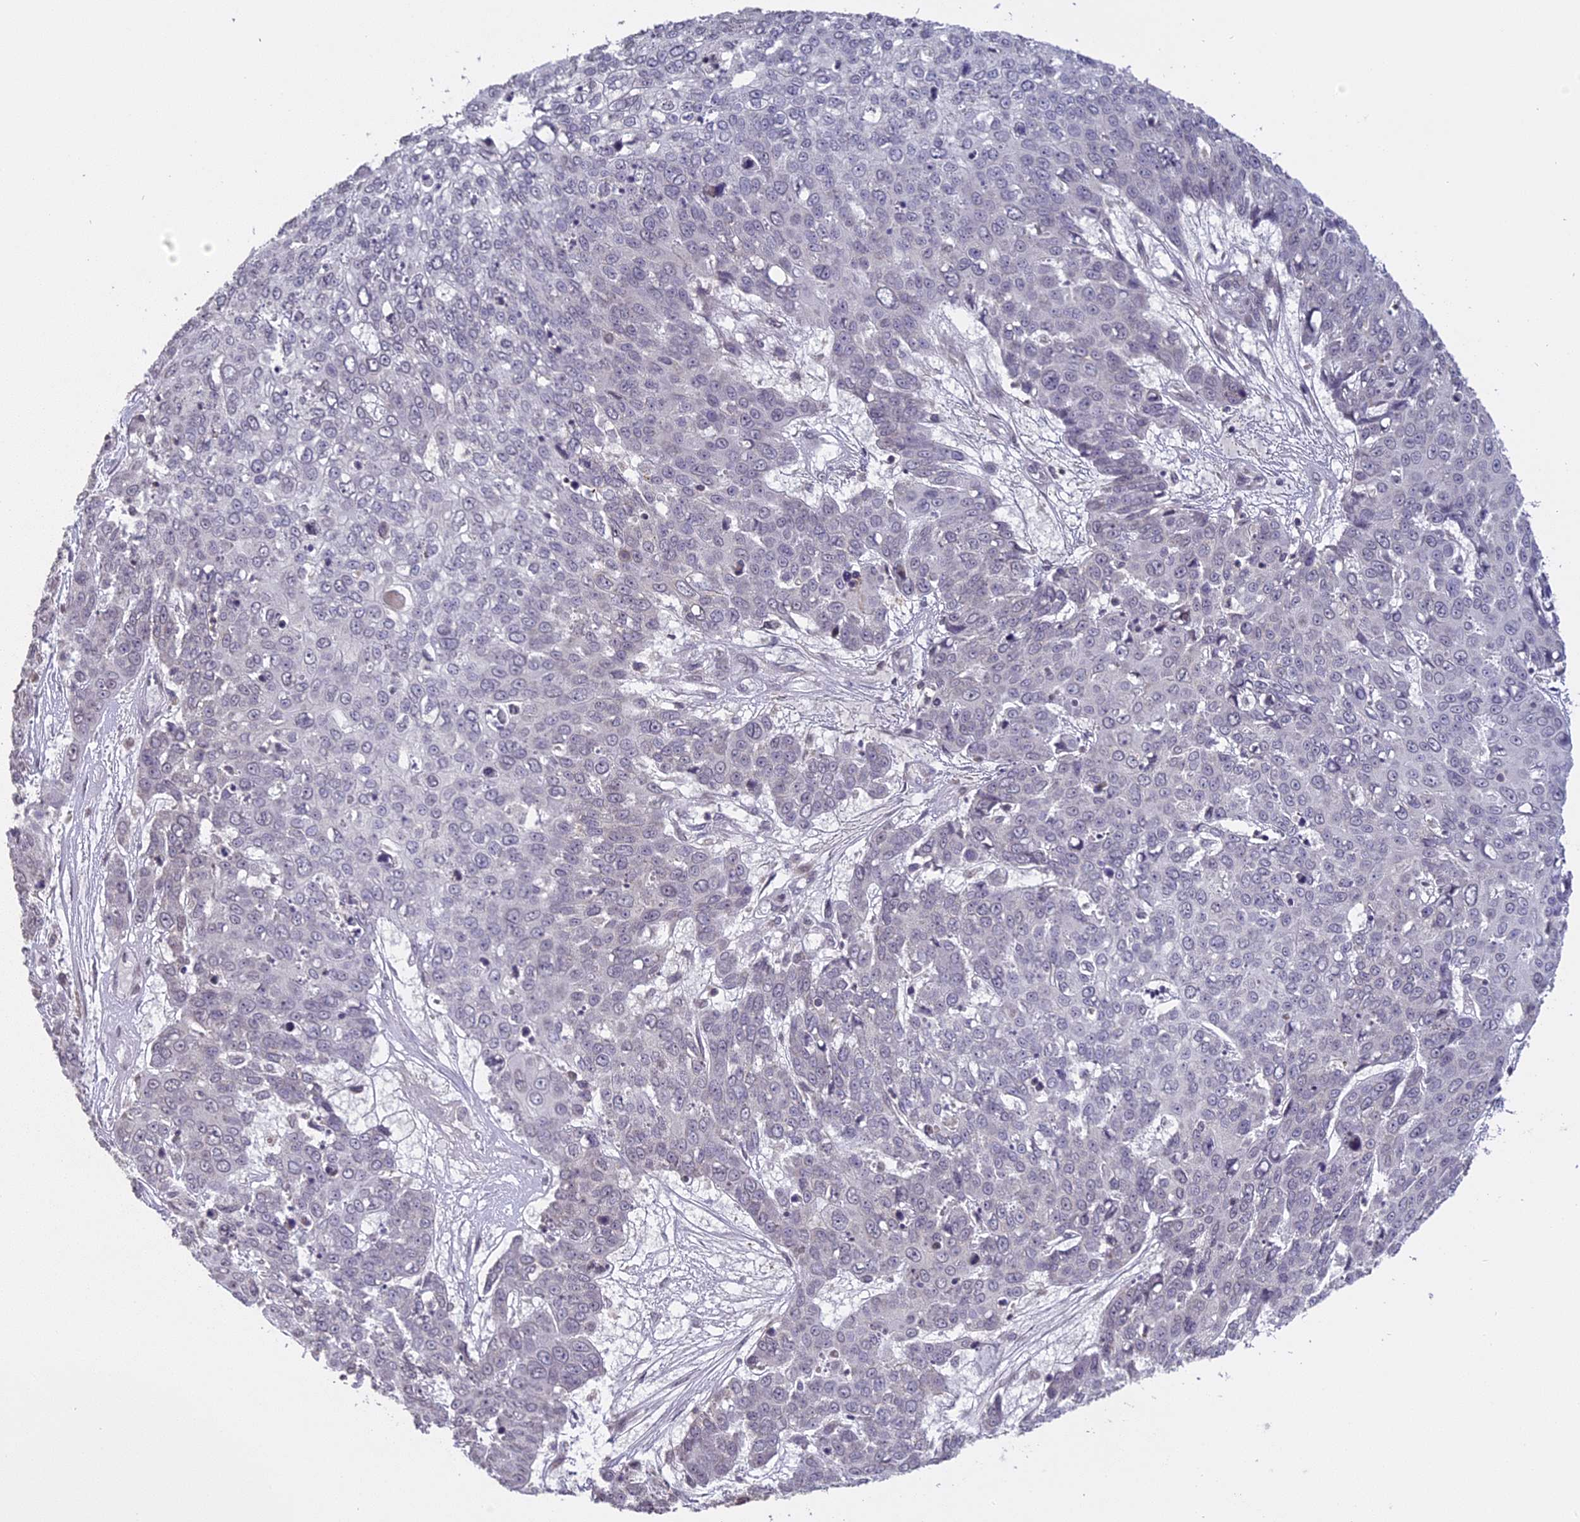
{"staining": {"intensity": "negative", "quantity": "none", "location": "none"}, "tissue": "skin cancer", "cell_type": "Tumor cells", "image_type": "cancer", "snomed": [{"axis": "morphology", "description": "Squamous cell carcinoma, NOS"}, {"axis": "topography", "description": "Skin"}], "caption": "Photomicrograph shows no significant protein positivity in tumor cells of skin squamous cell carcinoma. (IHC, brightfield microscopy, high magnification).", "gene": "ERG28", "patient": {"sex": "male", "age": 71}}